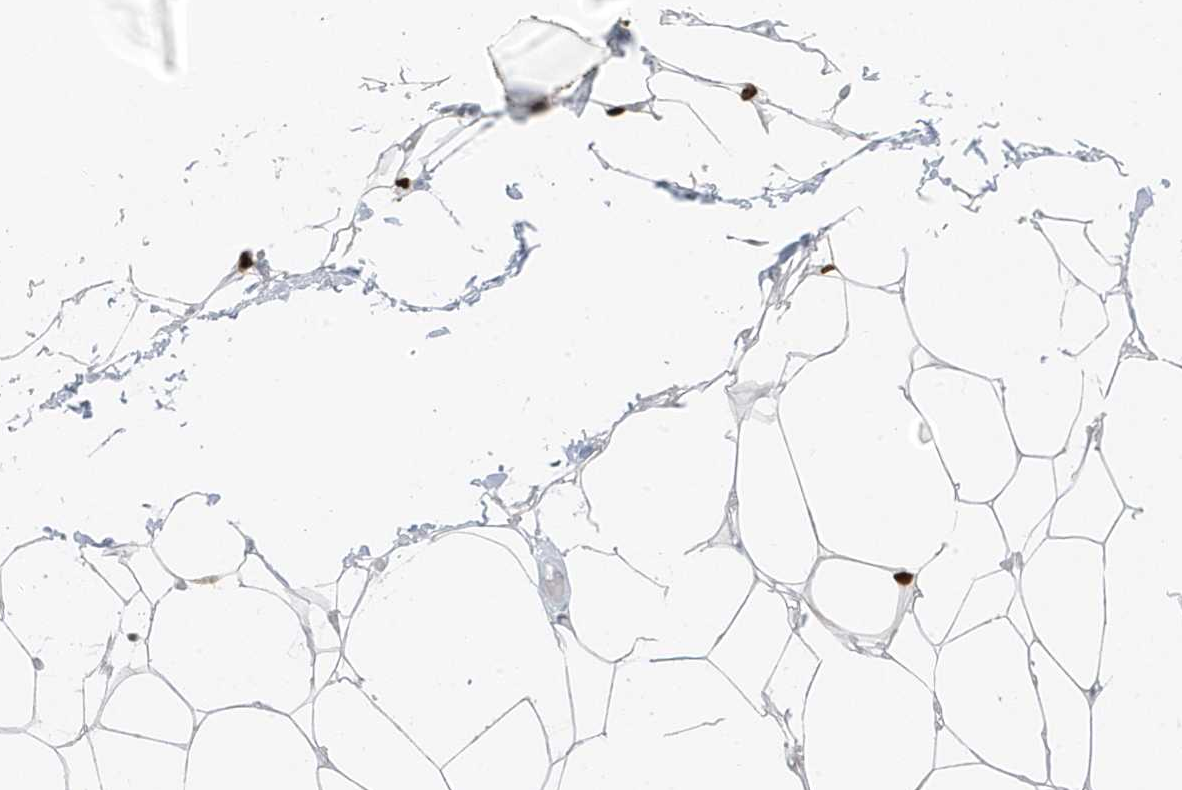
{"staining": {"intensity": "negative", "quantity": "none", "location": "none"}, "tissue": "adipose tissue", "cell_type": "Adipocytes", "image_type": "normal", "snomed": [{"axis": "morphology", "description": "Normal tissue, NOS"}, {"axis": "topography", "description": "Breast"}], "caption": "Adipose tissue was stained to show a protein in brown. There is no significant staining in adipocytes. The staining is performed using DAB (3,3'-diaminobenzidine) brown chromogen with nuclei counter-stained in using hematoxylin.", "gene": "SMIM34", "patient": {"sex": "female", "age": 23}}